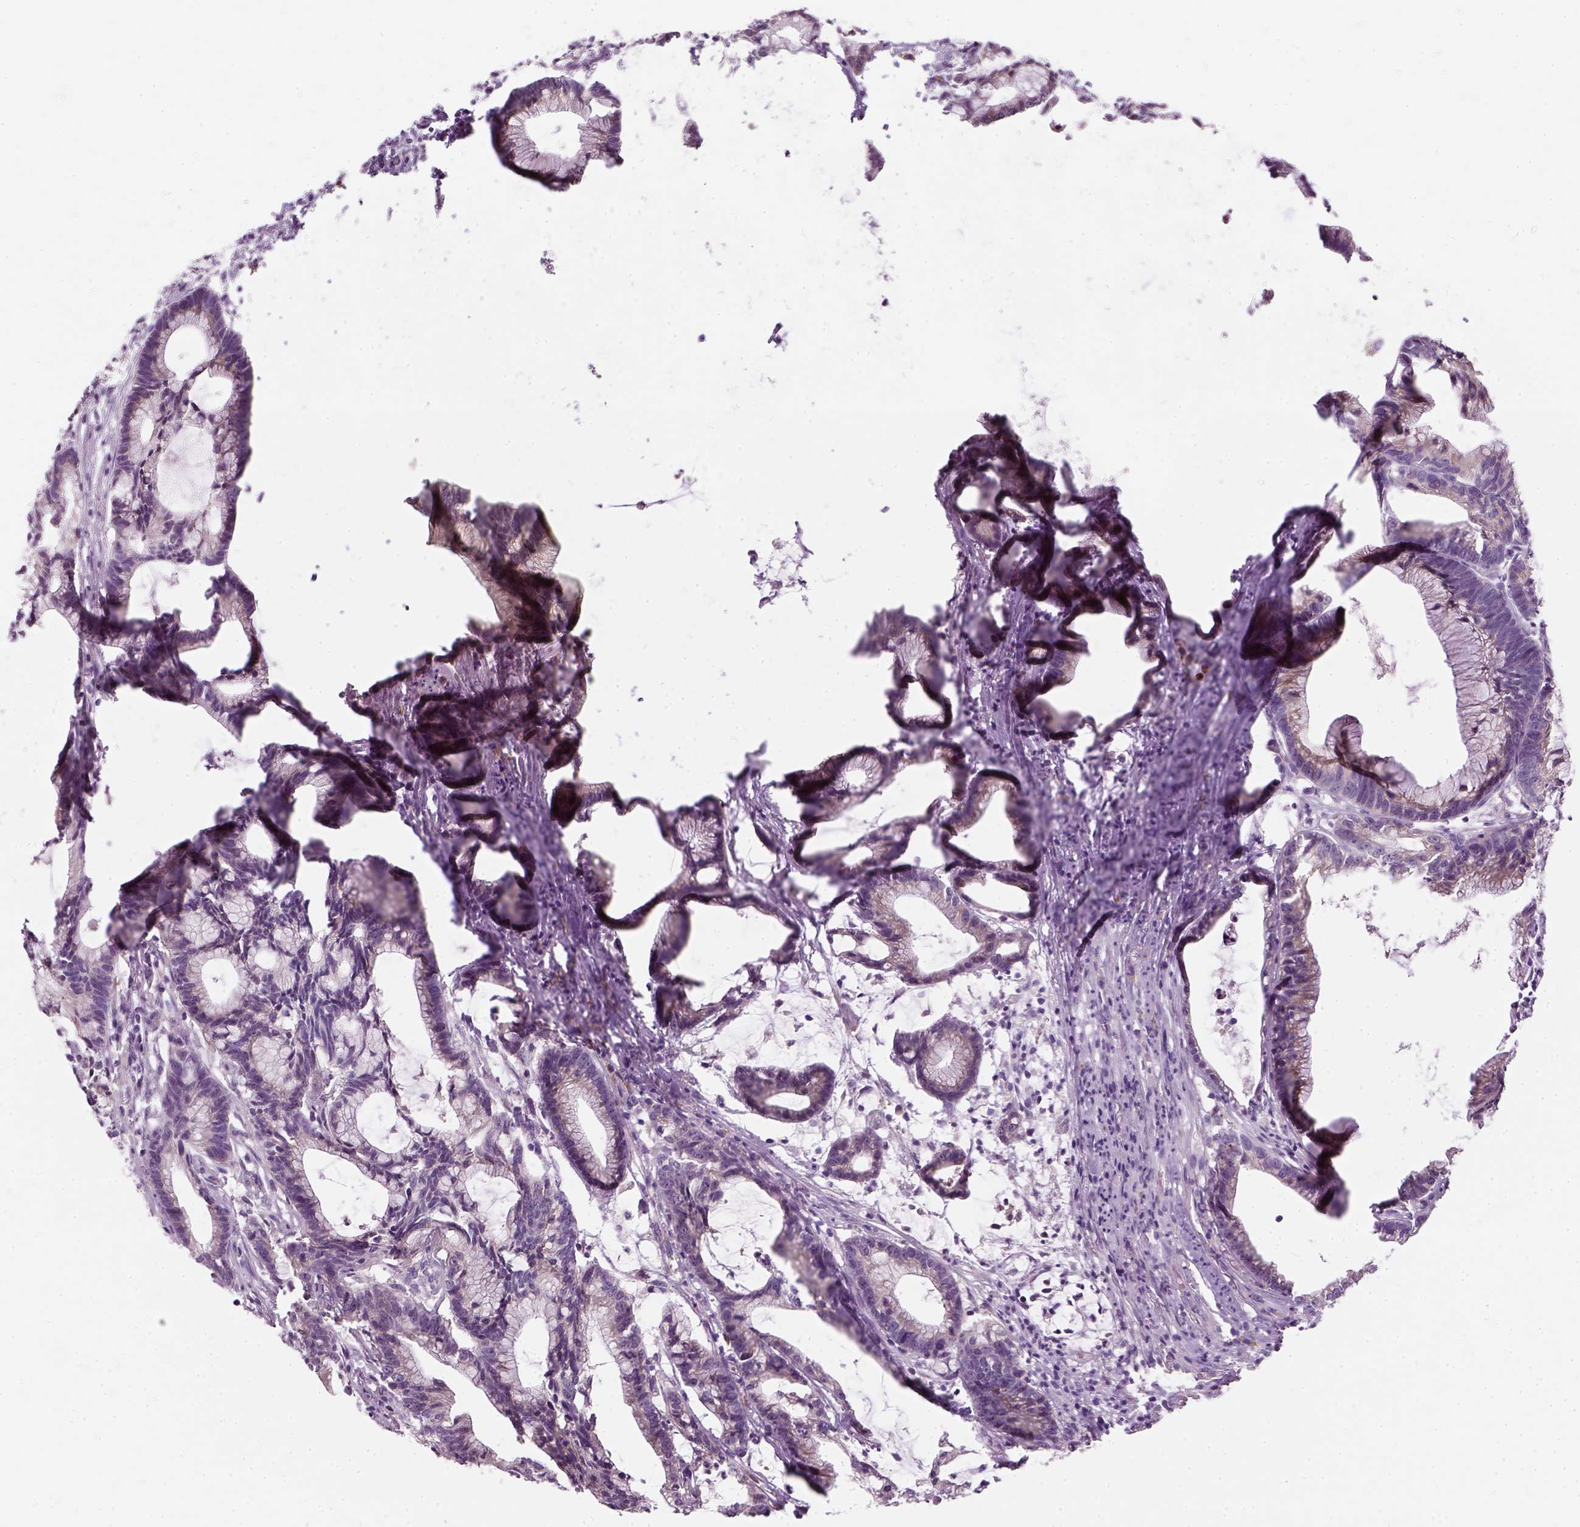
{"staining": {"intensity": "negative", "quantity": "none", "location": "none"}, "tissue": "colorectal cancer", "cell_type": "Tumor cells", "image_type": "cancer", "snomed": [{"axis": "morphology", "description": "Adenocarcinoma, NOS"}, {"axis": "topography", "description": "Colon"}], "caption": "This is an IHC histopathology image of colorectal cancer (adenocarcinoma). There is no positivity in tumor cells.", "gene": "TRIM72", "patient": {"sex": "female", "age": 78}}